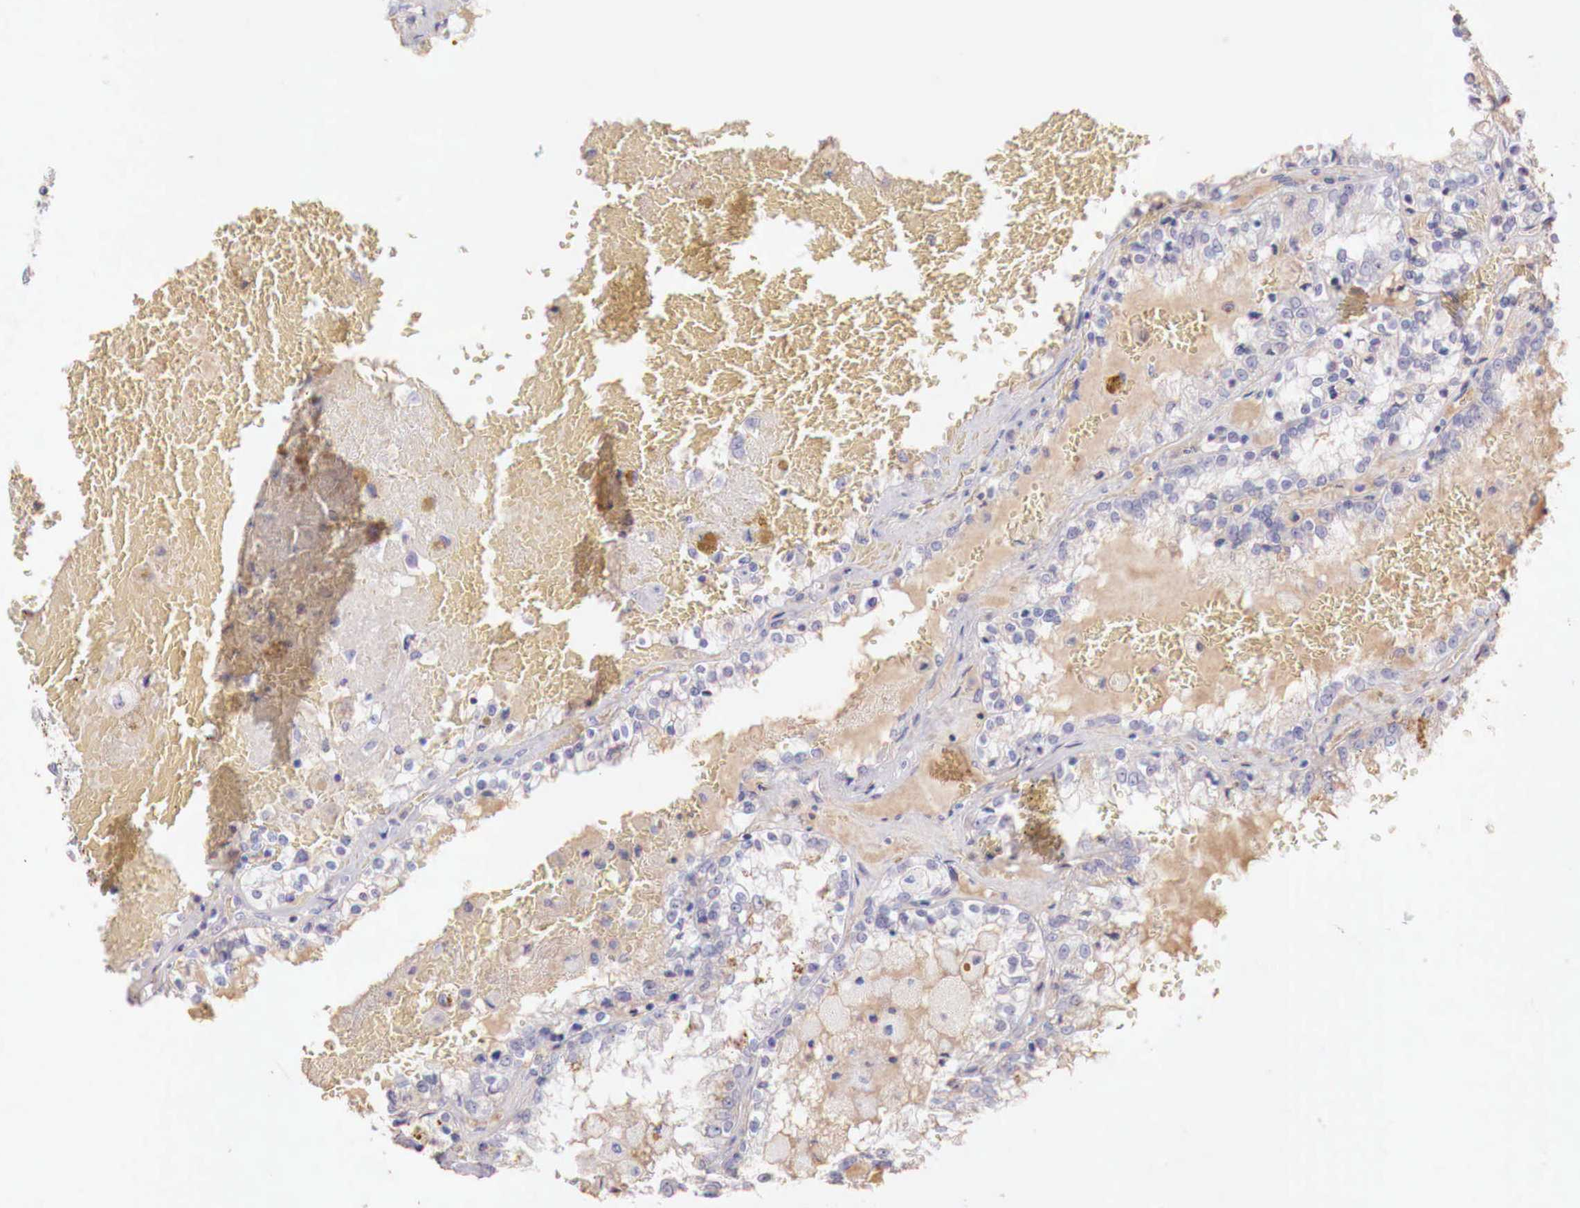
{"staining": {"intensity": "weak", "quantity": "<25%", "location": "cytoplasmic/membranous"}, "tissue": "renal cancer", "cell_type": "Tumor cells", "image_type": "cancer", "snomed": [{"axis": "morphology", "description": "Adenocarcinoma, NOS"}, {"axis": "topography", "description": "Kidney"}], "caption": "IHC photomicrograph of human renal cancer stained for a protein (brown), which reveals no staining in tumor cells.", "gene": "XPNPEP2", "patient": {"sex": "female", "age": 56}}